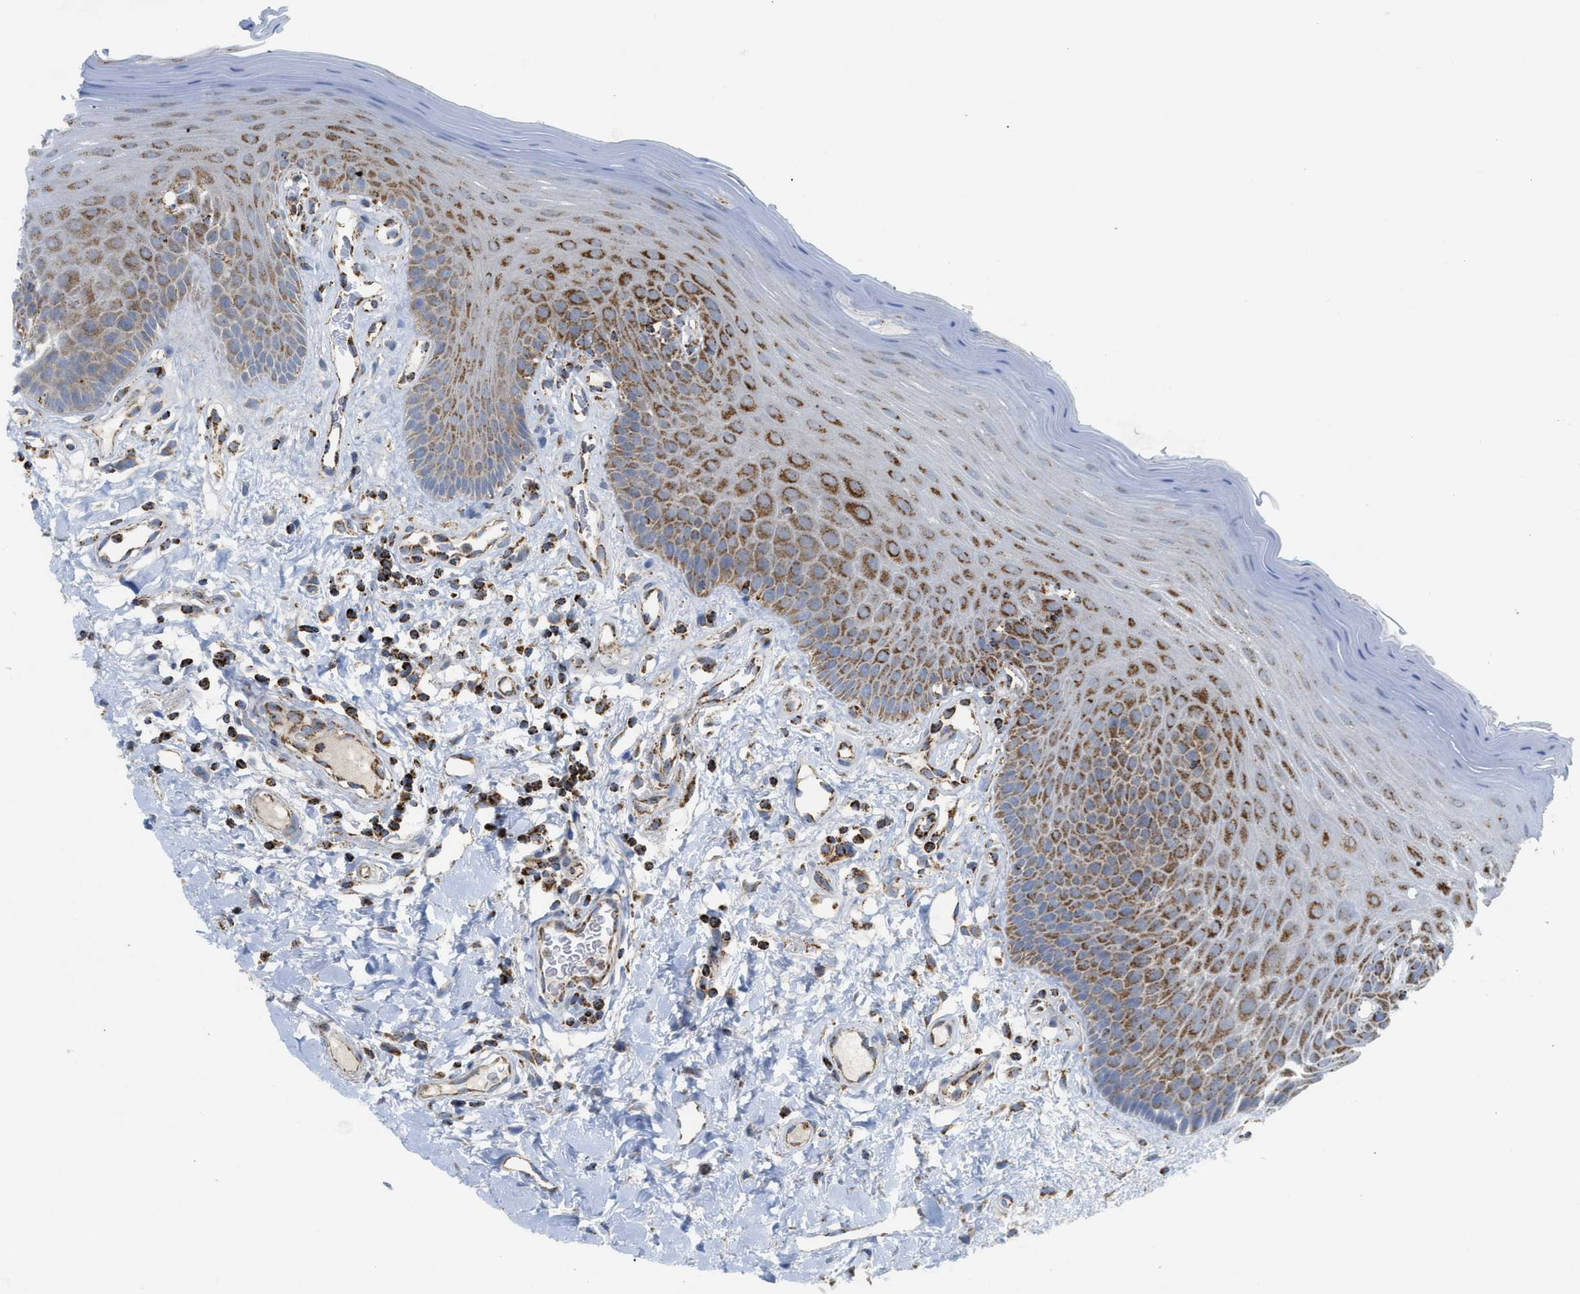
{"staining": {"intensity": "moderate", "quantity": ">75%", "location": "cytoplasmic/membranous"}, "tissue": "oral mucosa", "cell_type": "Squamous epithelial cells", "image_type": "normal", "snomed": [{"axis": "morphology", "description": "Normal tissue, NOS"}, {"axis": "morphology", "description": "Squamous cell carcinoma, NOS"}, {"axis": "topography", "description": "Skeletal muscle"}, {"axis": "topography", "description": "Adipose tissue"}, {"axis": "topography", "description": "Vascular tissue"}, {"axis": "topography", "description": "Oral tissue"}, {"axis": "topography", "description": "Peripheral nerve tissue"}, {"axis": "topography", "description": "Head-Neck"}], "caption": "Normal oral mucosa shows moderate cytoplasmic/membranous staining in about >75% of squamous epithelial cells.", "gene": "SQOR", "patient": {"sex": "male", "age": 71}}